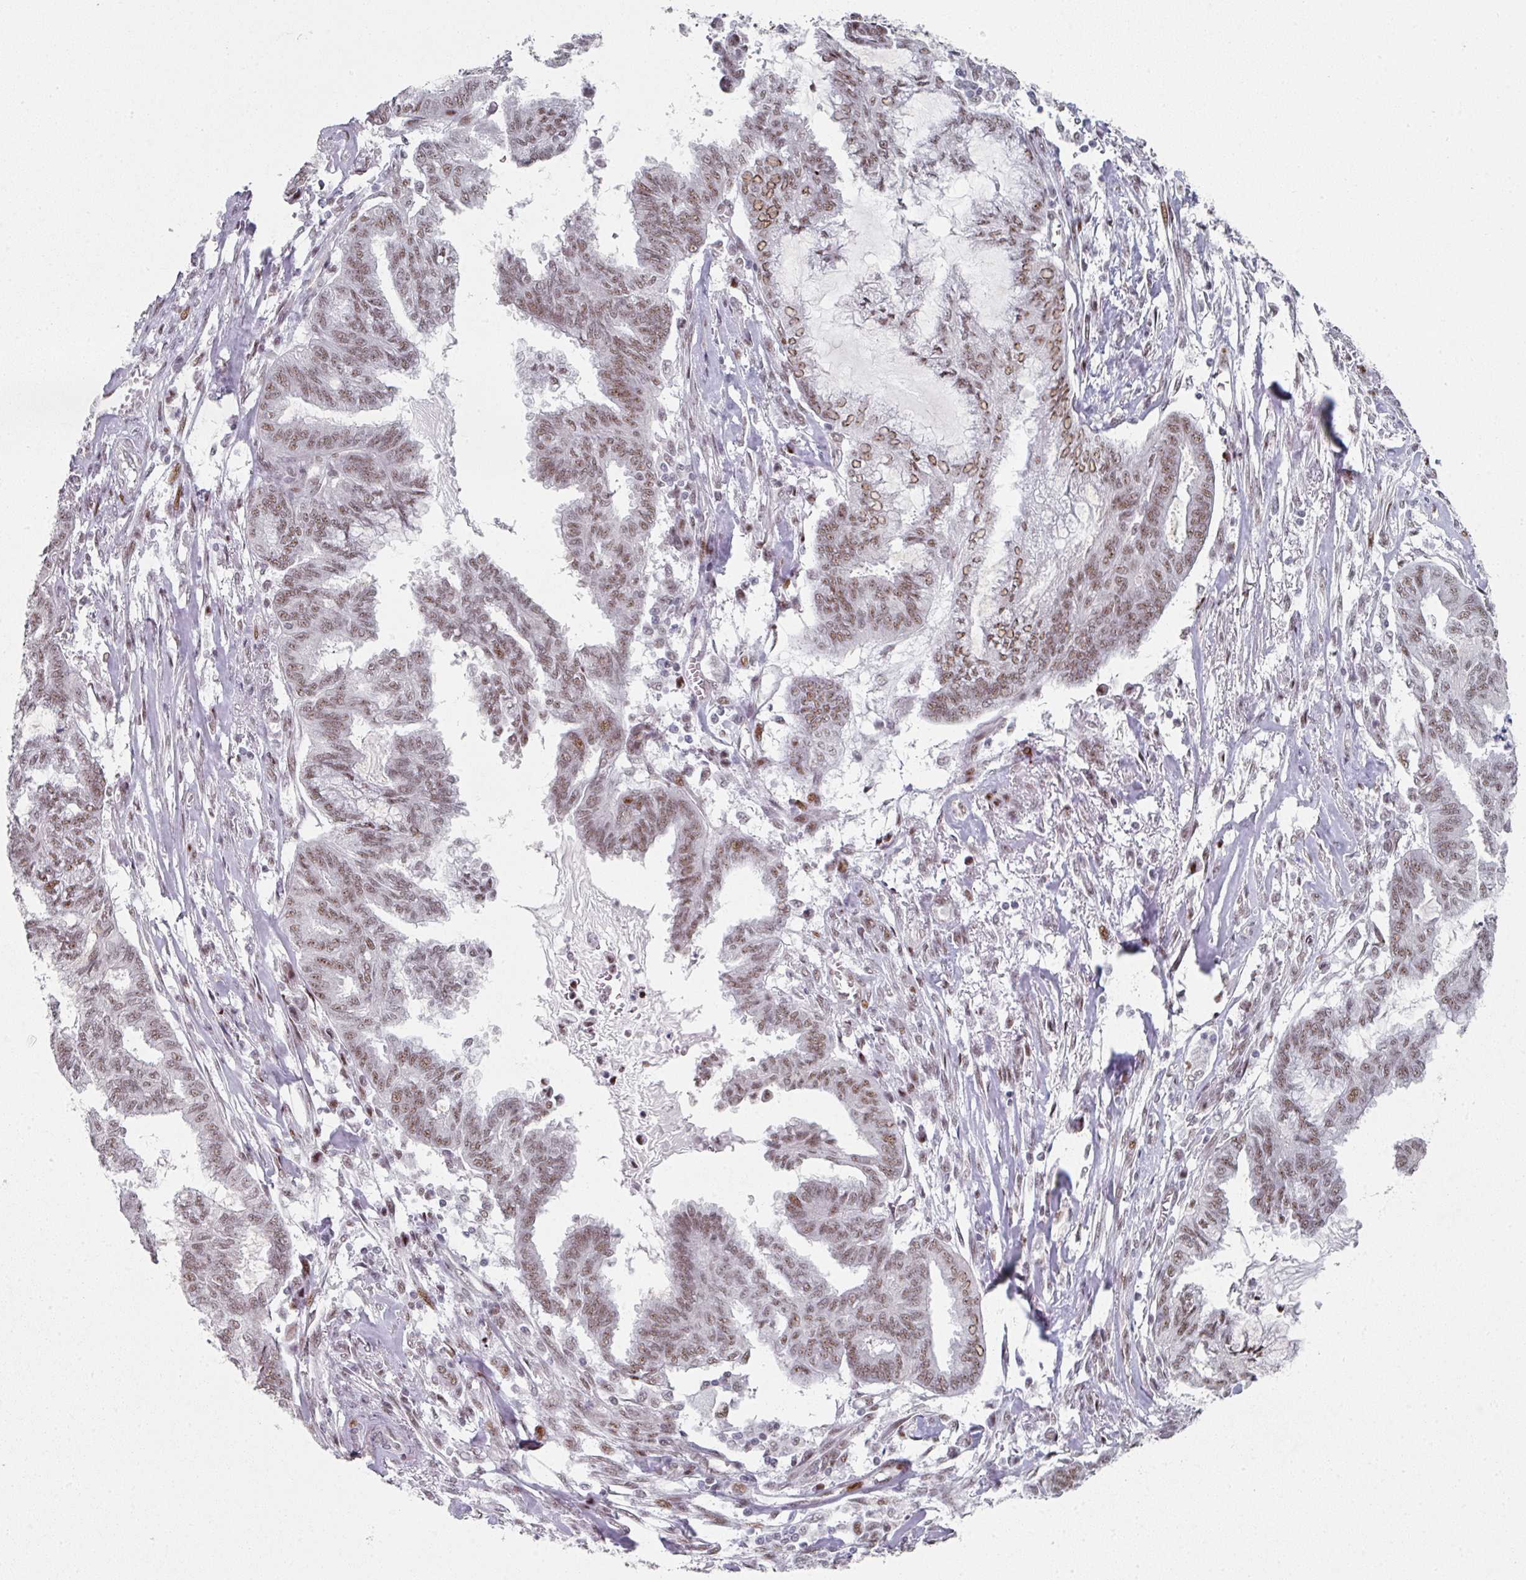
{"staining": {"intensity": "moderate", "quantity": ">75%", "location": "nuclear"}, "tissue": "endometrial cancer", "cell_type": "Tumor cells", "image_type": "cancer", "snomed": [{"axis": "morphology", "description": "Adenocarcinoma, NOS"}, {"axis": "topography", "description": "Endometrium"}], "caption": "Immunohistochemical staining of adenocarcinoma (endometrial) exhibits medium levels of moderate nuclear protein staining in approximately >75% of tumor cells.", "gene": "SF3B5", "patient": {"sex": "female", "age": 86}}